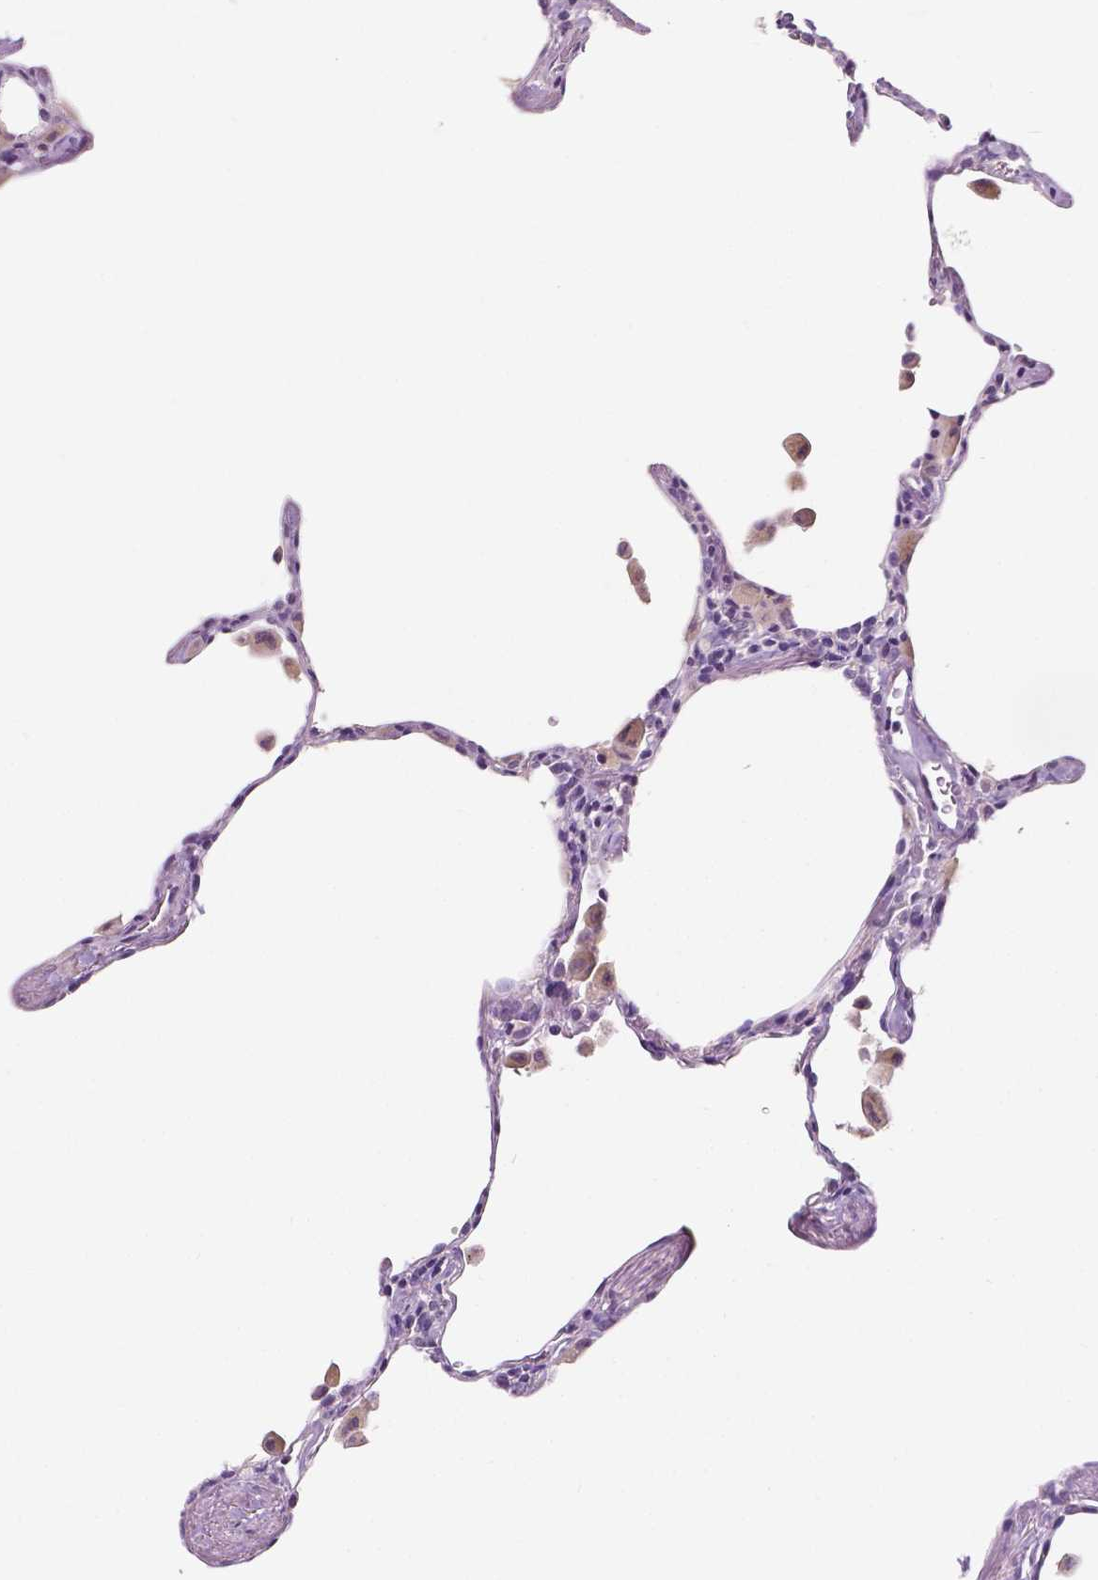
{"staining": {"intensity": "negative", "quantity": "none", "location": "none"}, "tissue": "lung", "cell_type": "Alveolar cells", "image_type": "normal", "snomed": [{"axis": "morphology", "description": "Normal tissue, NOS"}, {"axis": "topography", "description": "Lung"}], "caption": "The histopathology image displays no staining of alveolar cells in unremarkable lung. (DAB immunohistochemistry with hematoxylin counter stain).", "gene": "TAL1", "patient": {"sex": "female", "age": 47}}